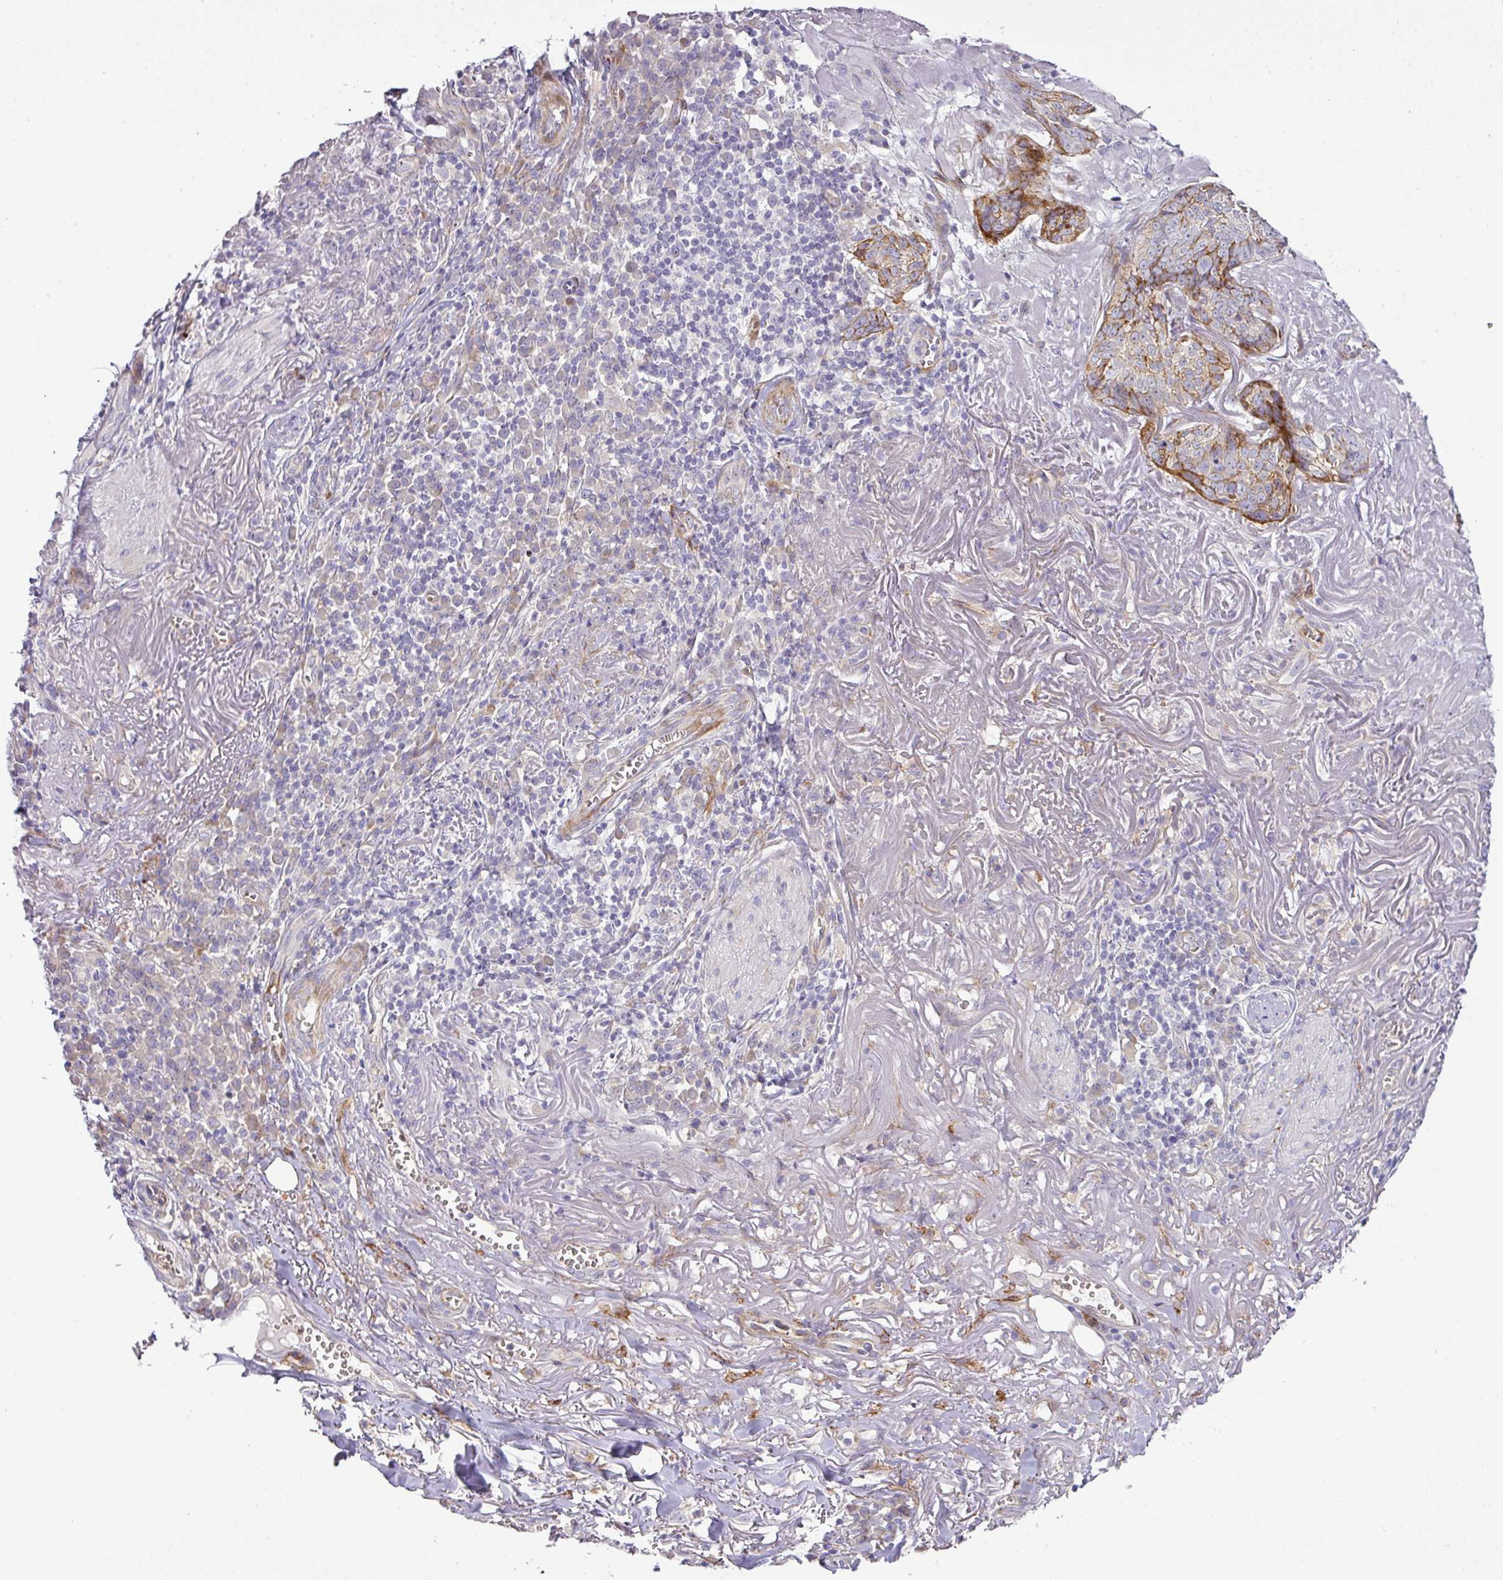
{"staining": {"intensity": "strong", "quantity": "25%-75%", "location": "cytoplasmic/membranous"}, "tissue": "skin cancer", "cell_type": "Tumor cells", "image_type": "cancer", "snomed": [{"axis": "morphology", "description": "Basal cell carcinoma"}, {"axis": "topography", "description": "Skin"}, {"axis": "topography", "description": "Skin of face"}], "caption": "Skin basal cell carcinoma stained with a brown dye displays strong cytoplasmic/membranous positive staining in about 25%-75% of tumor cells.", "gene": "ATP6V1F", "patient": {"sex": "female", "age": 95}}